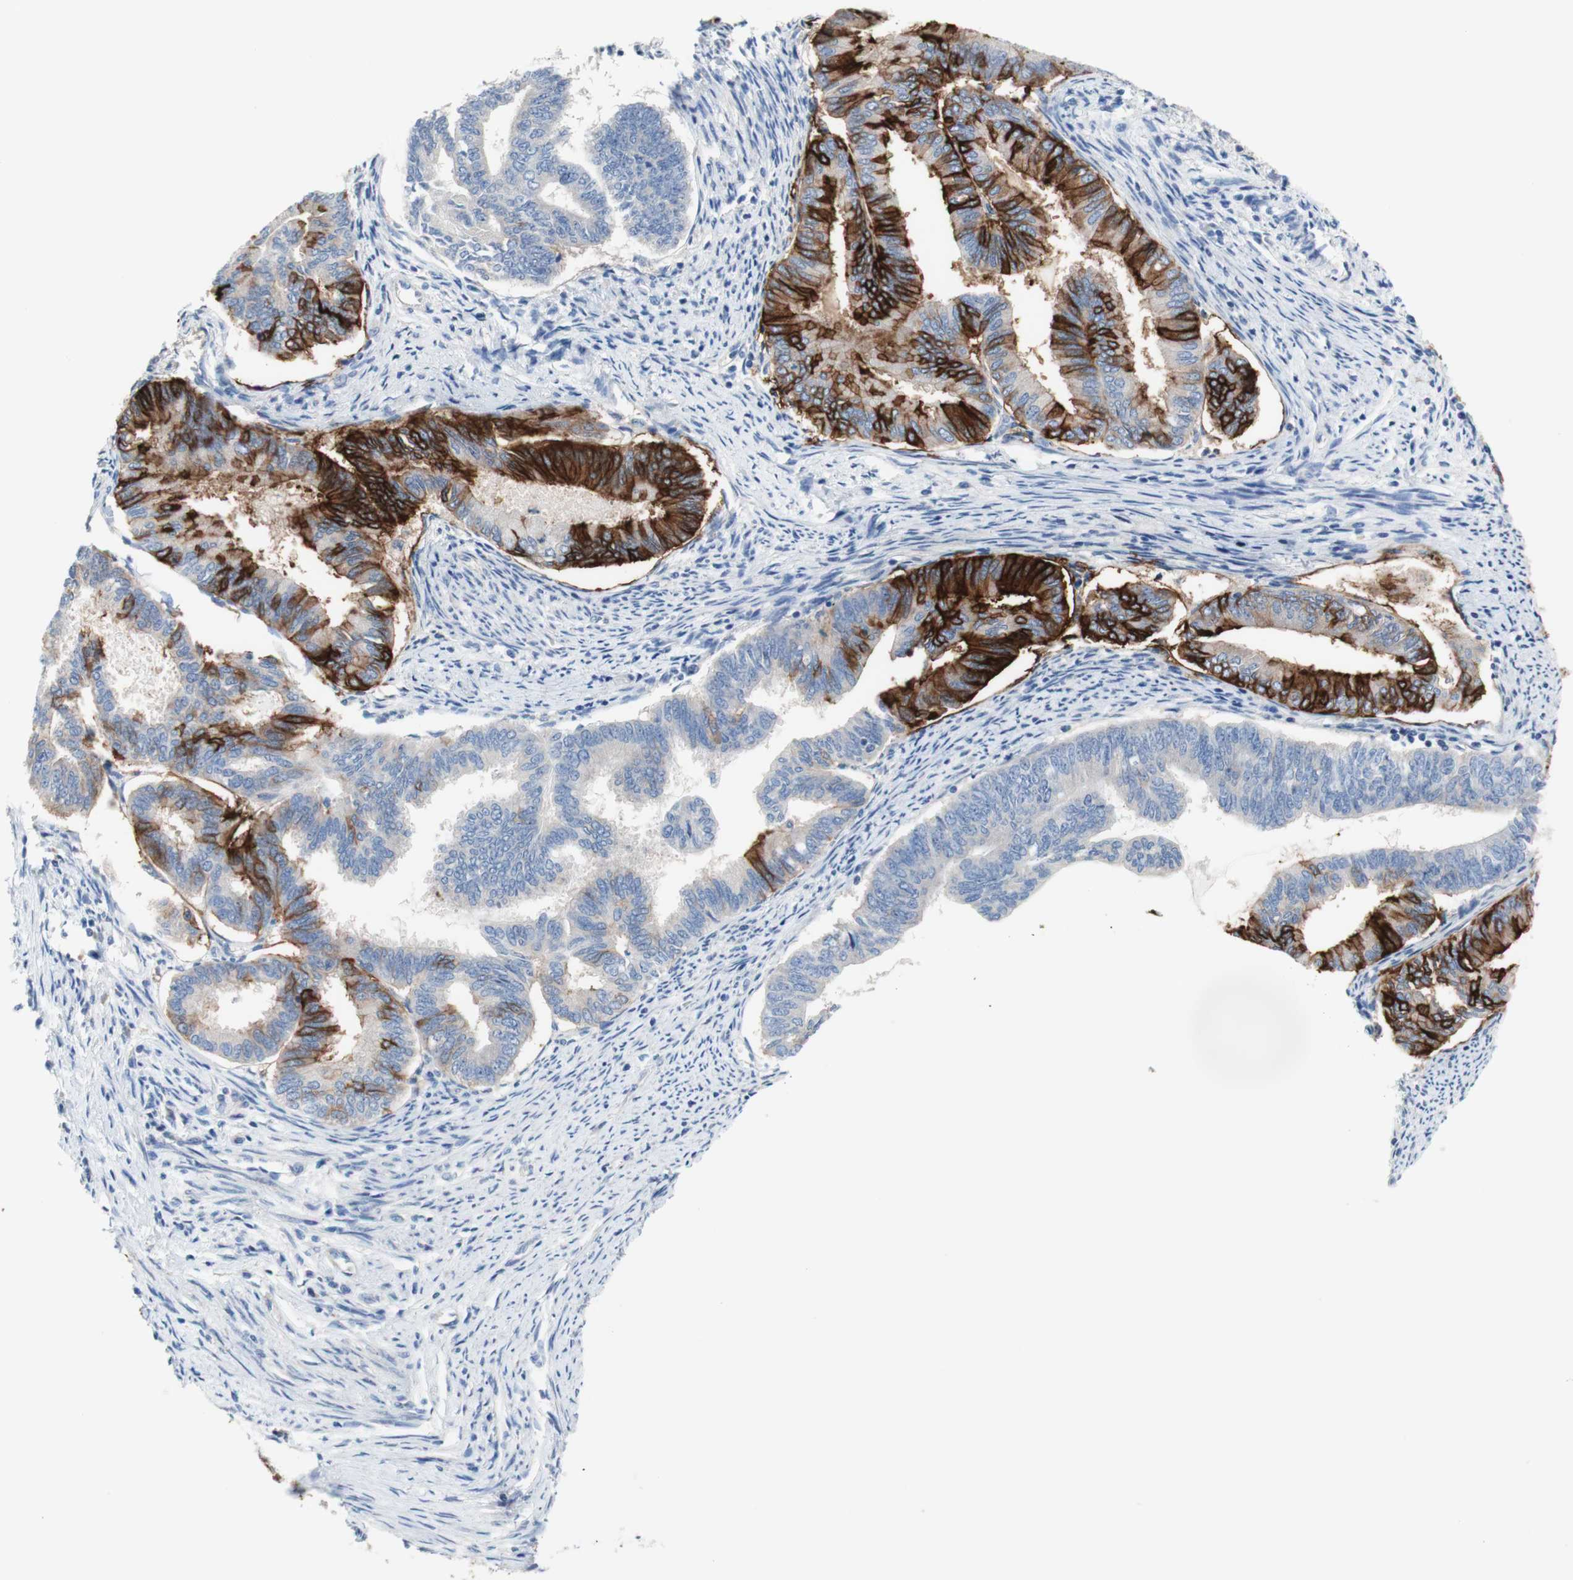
{"staining": {"intensity": "strong", "quantity": "25%-75%", "location": "cytoplasmic/membranous"}, "tissue": "endometrial cancer", "cell_type": "Tumor cells", "image_type": "cancer", "snomed": [{"axis": "morphology", "description": "Adenocarcinoma, NOS"}, {"axis": "topography", "description": "Endometrium"}], "caption": "Immunohistochemistry (IHC) of endometrial cancer (adenocarcinoma) displays high levels of strong cytoplasmic/membranous expression in about 25%-75% of tumor cells. Using DAB (brown) and hematoxylin (blue) stains, captured at high magnification using brightfield microscopy.", "gene": "F3", "patient": {"sex": "female", "age": 86}}